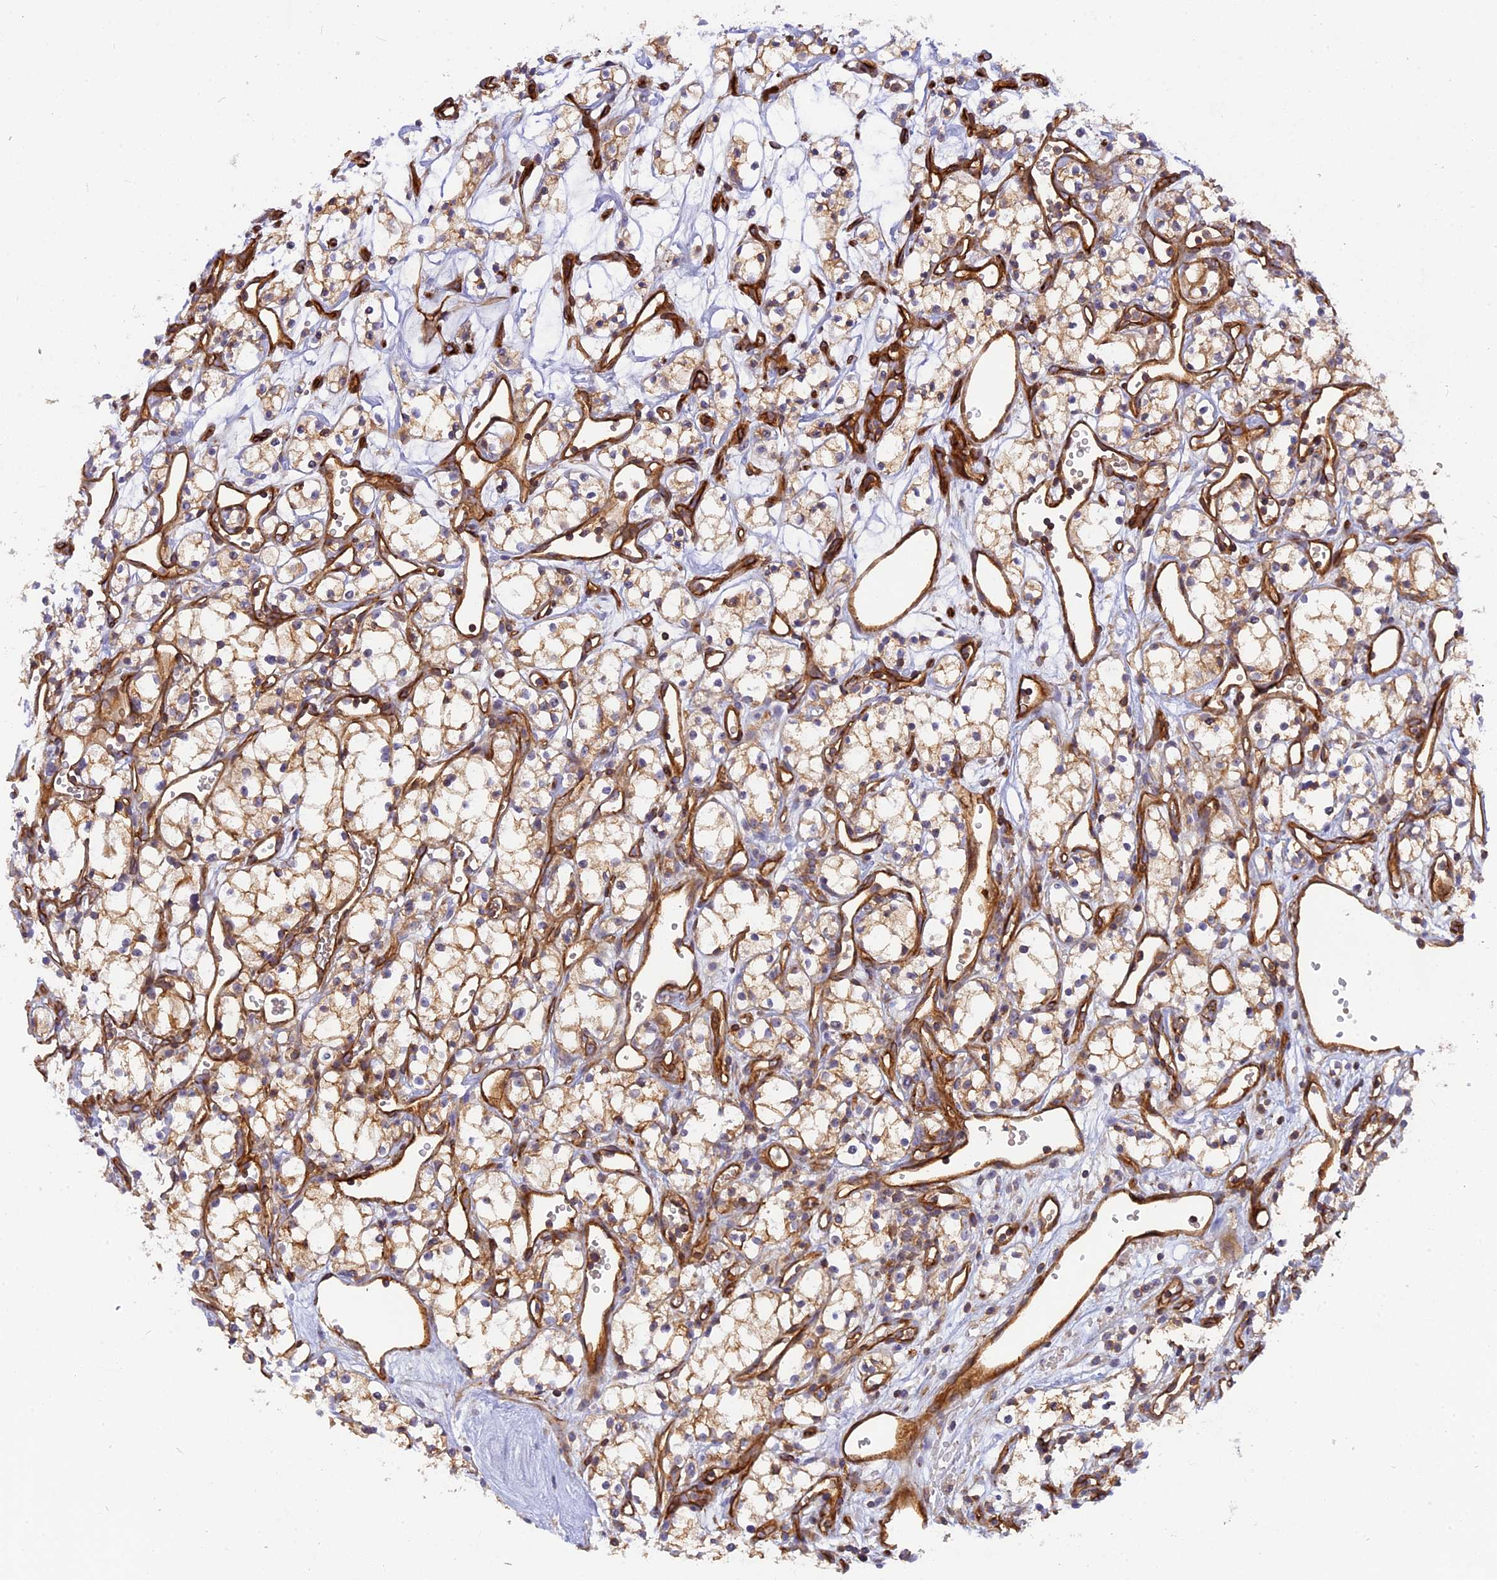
{"staining": {"intensity": "moderate", "quantity": ">75%", "location": "cytoplasmic/membranous"}, "tissue": "renal cancer", "cell_type": "Tumor cells", "image_type": "cancer", "snomed": [{"axis": "morphology", "description": "Adenocarcinoma, NOS"}, {"axis": "topography", "description": "Kidney"}], "caption": "An immunohistochemistry (IHC) histopathology image of tumor tissue is shown. Protein staining in brown shows moderate cytoplasmic/membranous positivity in adenocarcinoma (renal) within tumor cells. The protein is stained brown, and the nuclei are stained in blue (DAB IHC with brightfield microscopy, high magnification).", "gene": "CNBD2", "patient": {"sex": "male", "age": 59}}